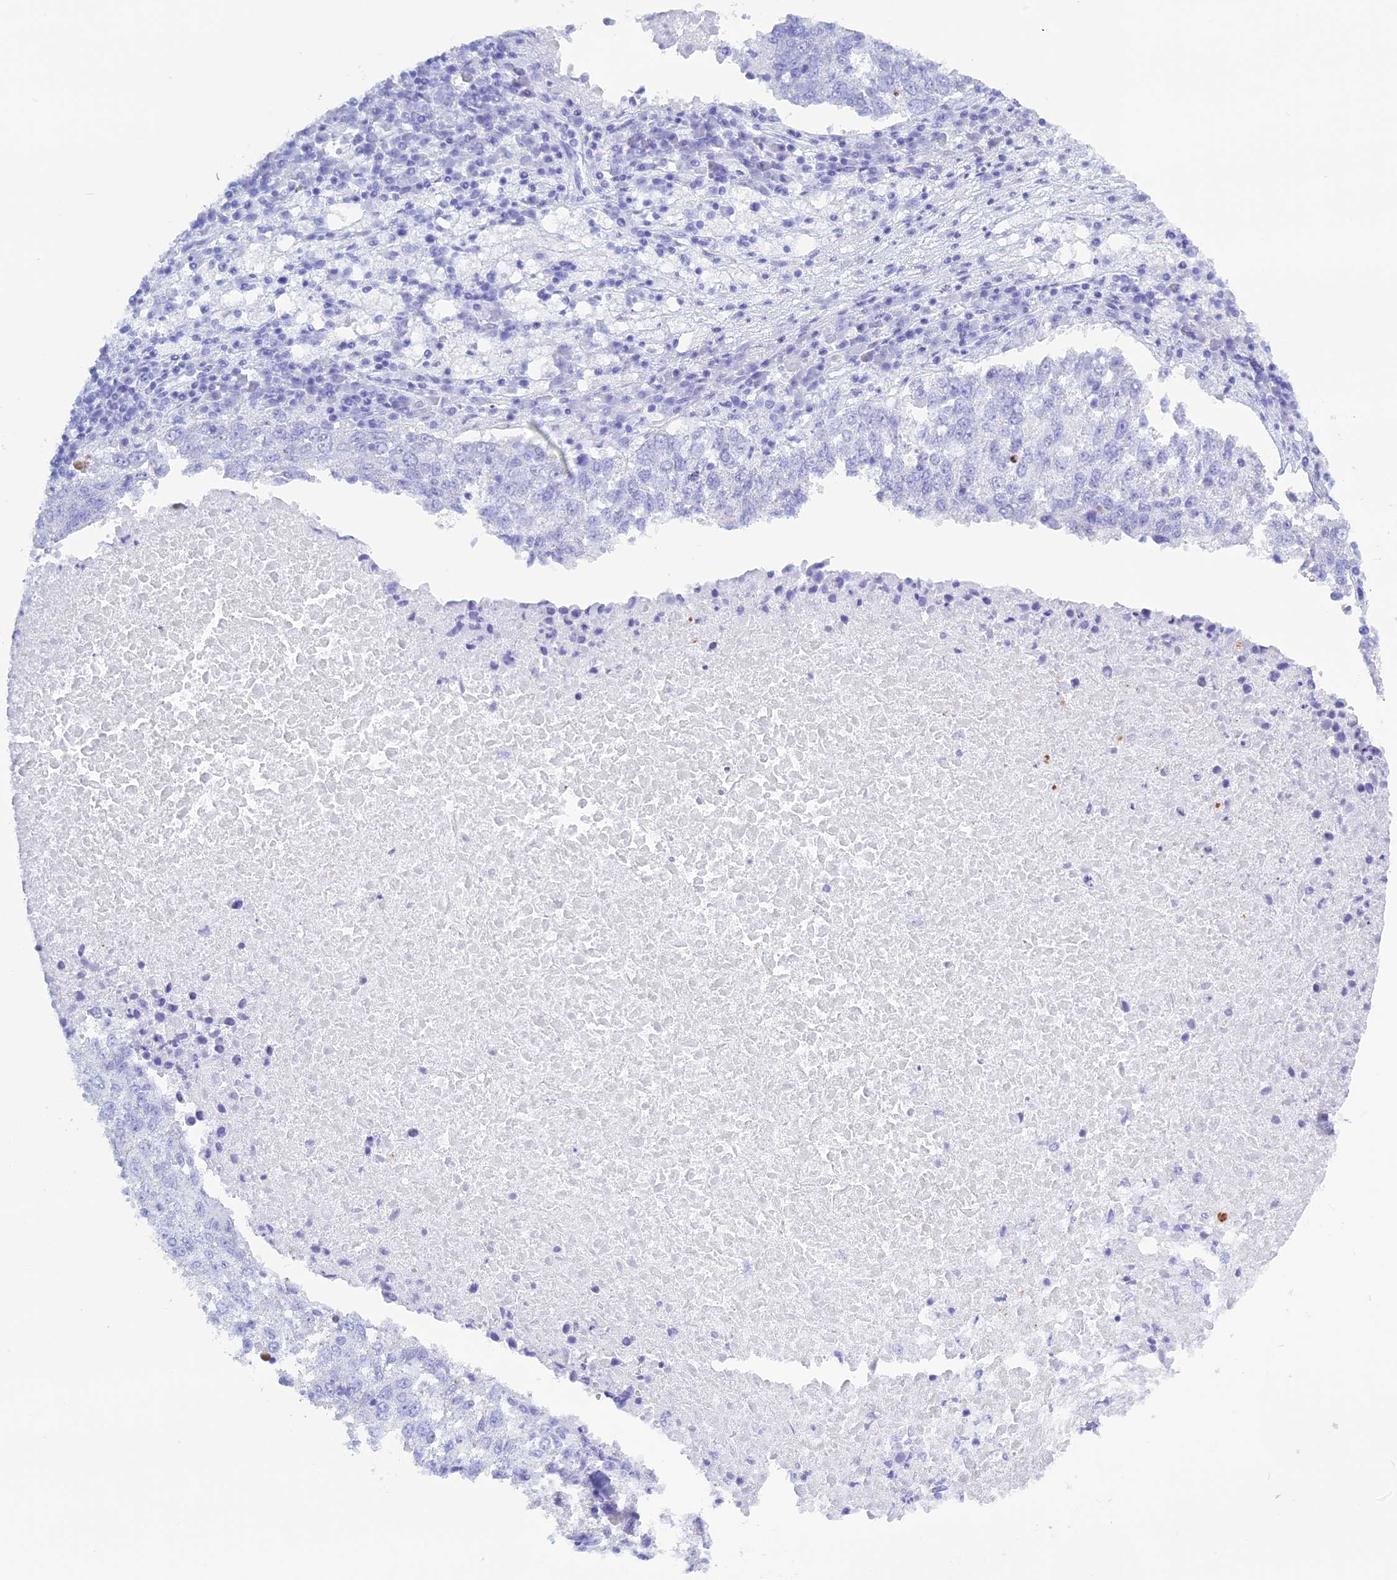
{"staining": {"intensity": "negative", "quantity": "none", "location": "none"}, "tissue": "lung cancer", "cell_type": "Tumor cells", "image_type": "cancer", "snomed": [{"axis": "morphology", "description": "Squamous cell carcinoma, NOS"}, {"axis": "topography", "description": "Lung"}], "caption": "Squamous cell carcinoma (lung) stained for a protein using IHC demonstrates no staining tumor cells.", "gene": "KCTD21", "patient": {"sex": "male", "age": 73}}